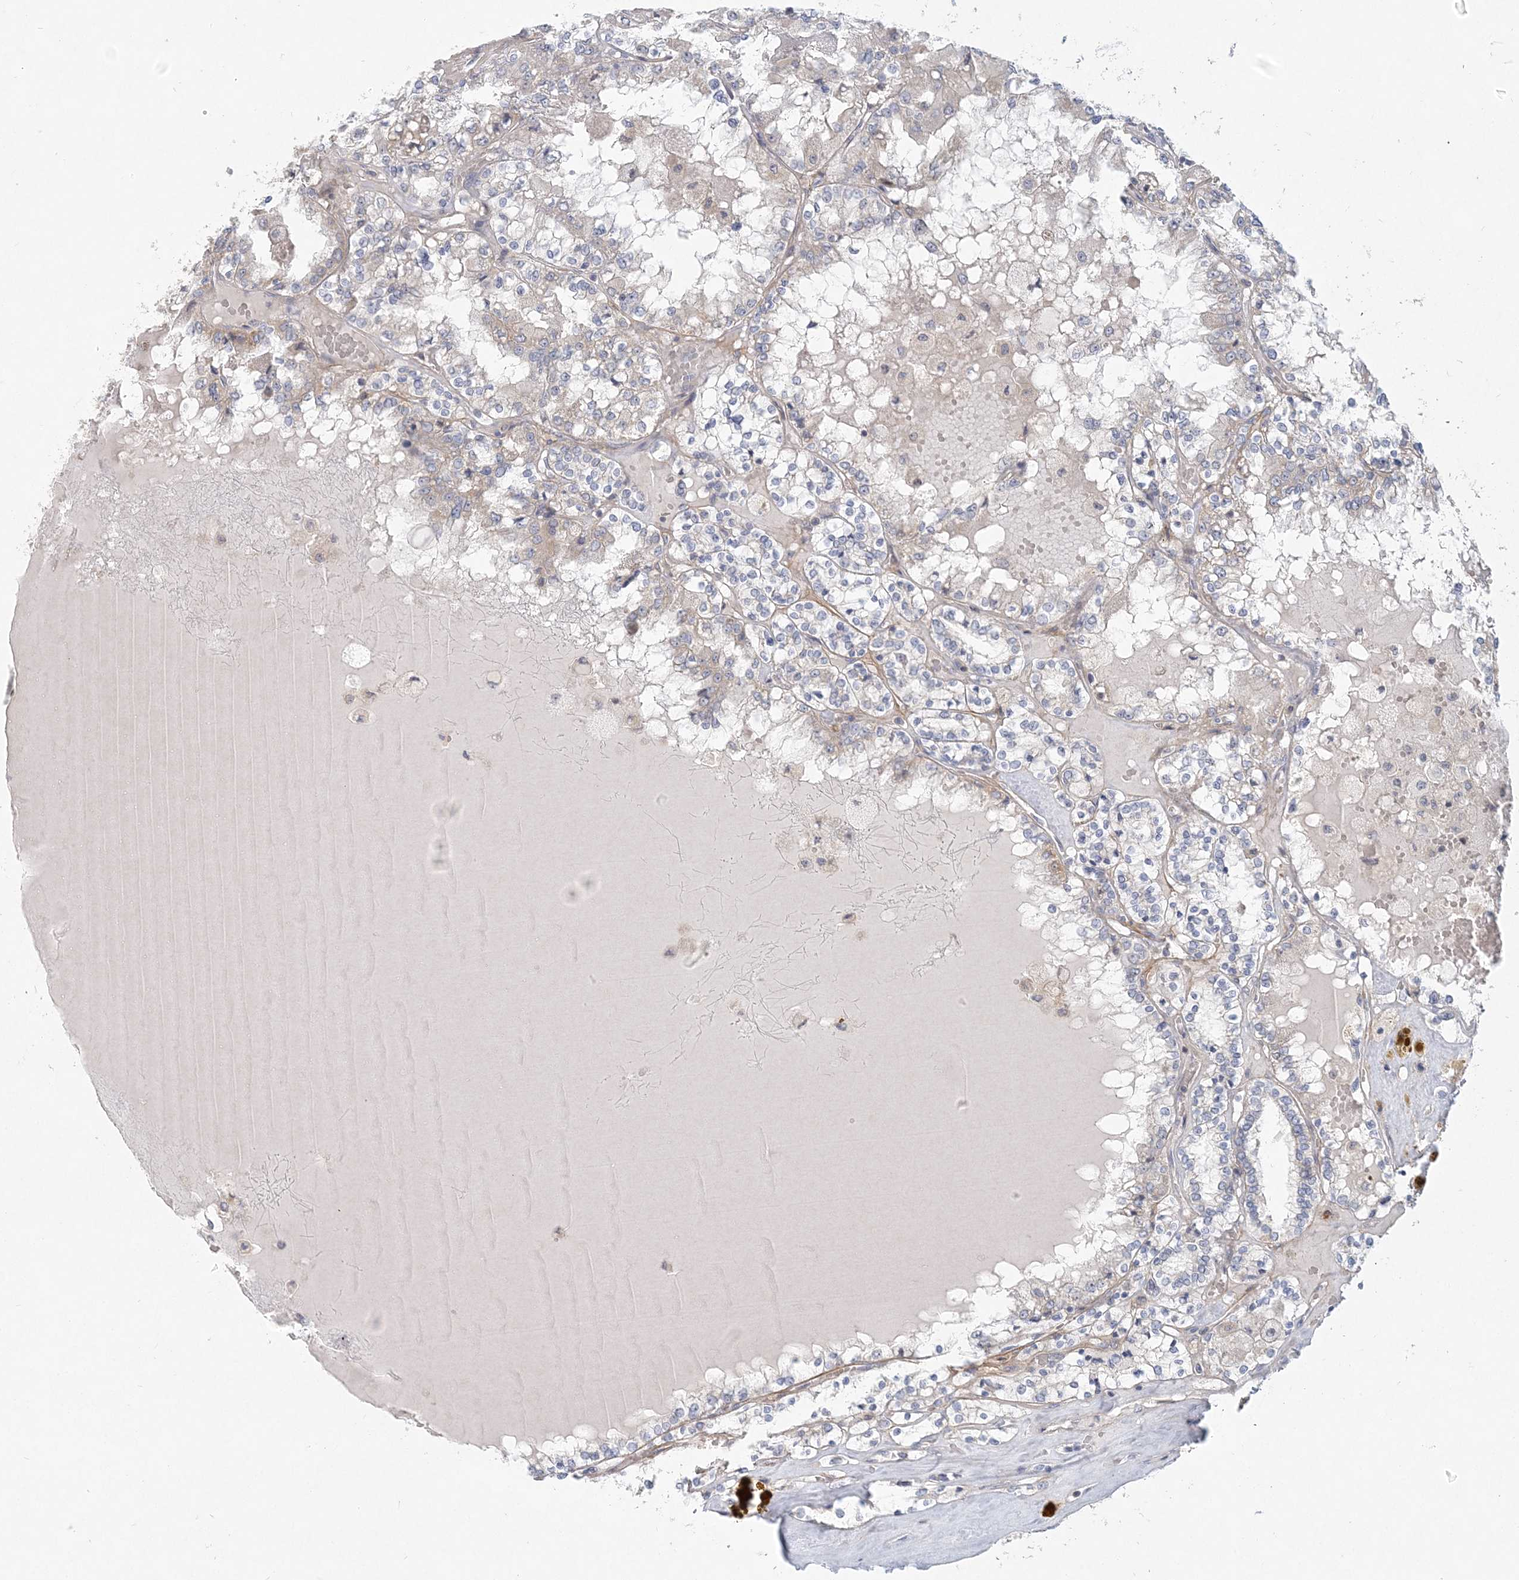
{"staining": {"intensity": "negative", "quantity": "none", "location": "none"}, "tissue": "renal cancer", "cell_type": "Tumor cells", "image_type": "cancer", "snomed": [{"axis": "morphology", "description": "Adenocarcinoma, NOS"}, {"axis": "topography", "description": "Kidney"}], "caption": "Immunohistochemistry (IHC) of human renal cancer exhibits no expression in tumor cells.", "gene": "GMPPA", "patient": {"sex": "female", "age": 56}}